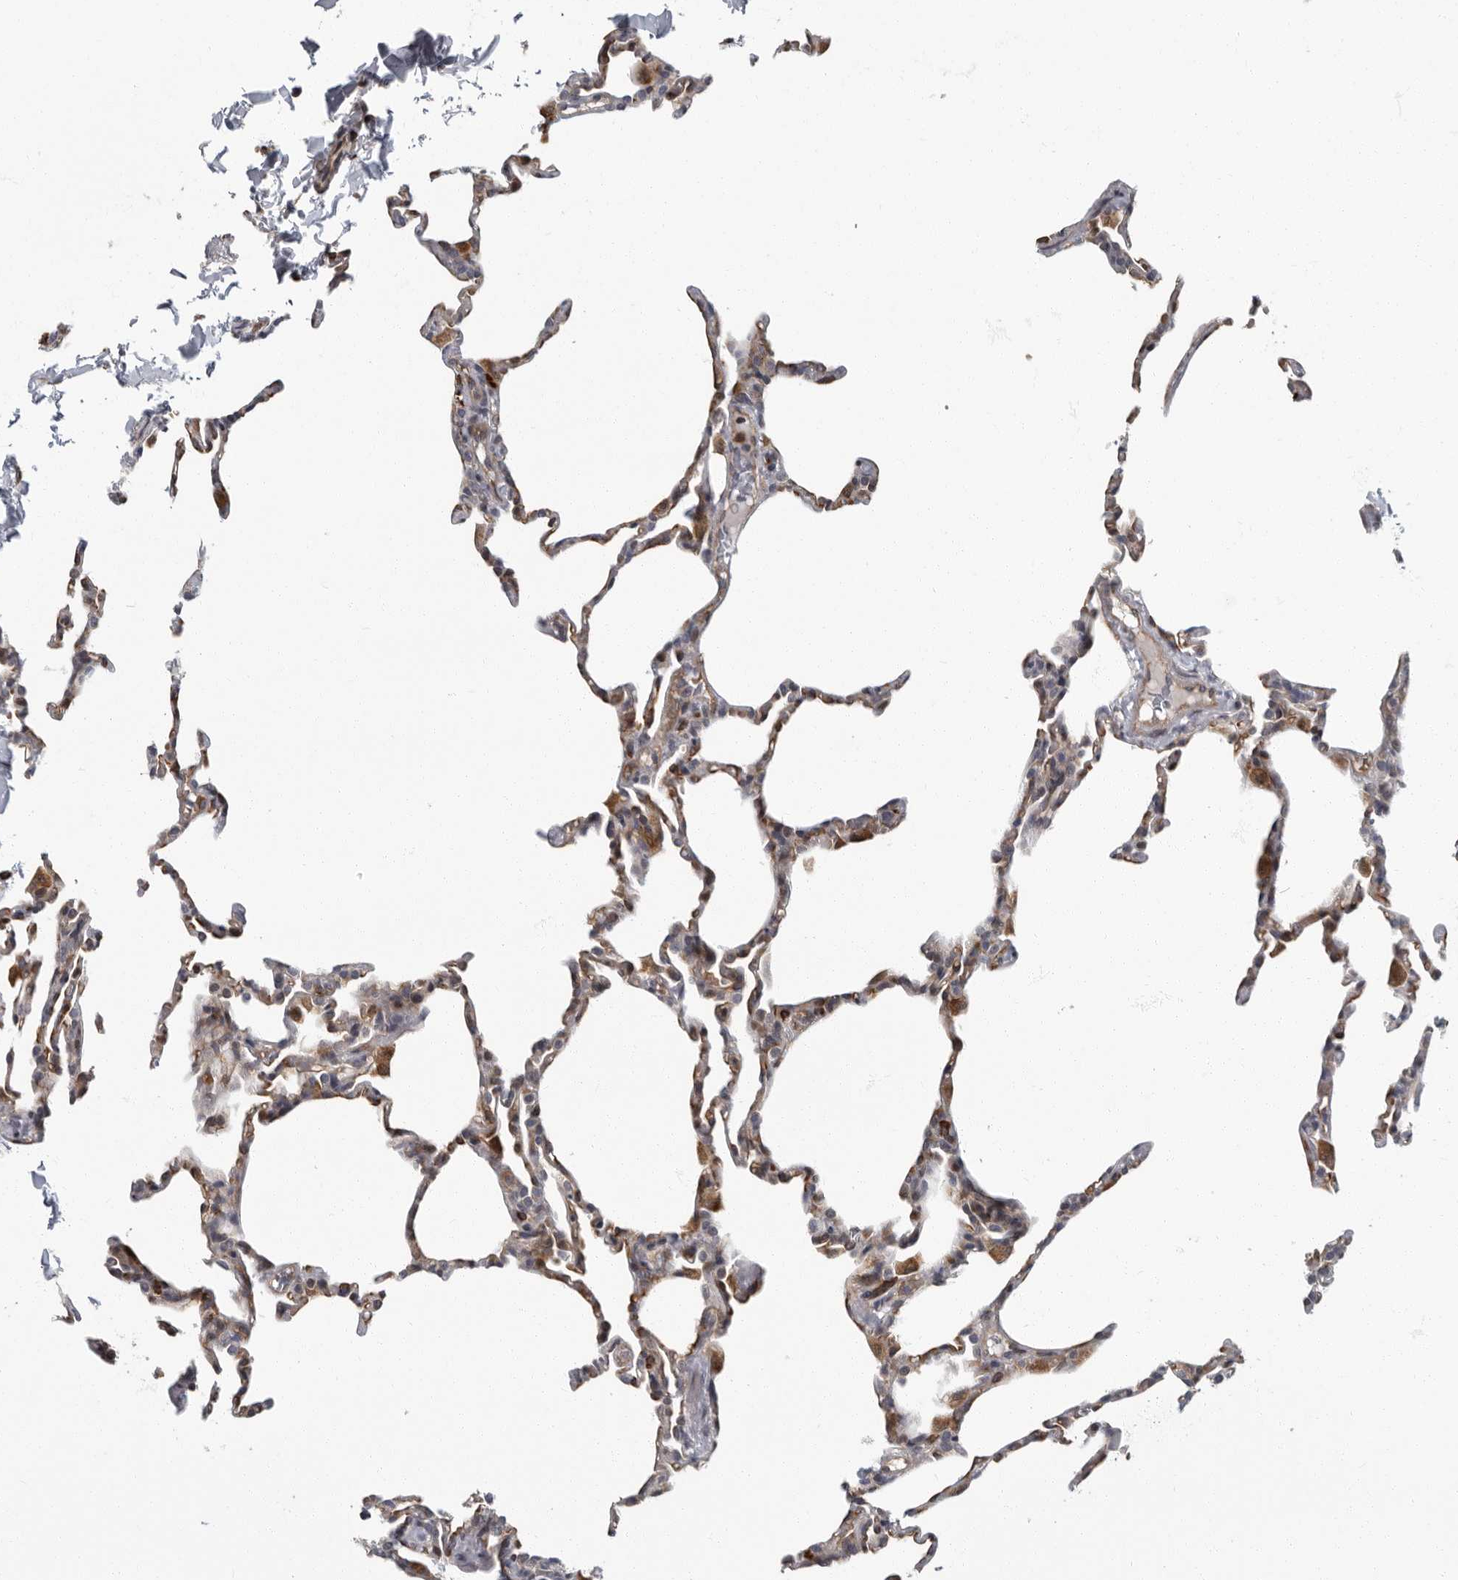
{"staining": {"intensity": "moderate", "quantity": "<25%", "location": "cytoplasmic/membranous"}, "tissue": "lung", "cell_type": "Alveolar cells", "image_type": "normal", "snomed": [{"axis": "morphology", "description": "Normal tissue, NOS"}, {"axis": "topography", "description": "Lung"}], "caption": "Lung was stained to show a protein in brown. There is low levels of moderate cytoplasmic/membranous staining in approximately <25% of alveolar cells. (DAB (3,3'-diaminobenzidine) IHC, brown staining for protein, blue staining for nuclei).", "gene": "PDCD11", "patient": {"sex": "male", "age": 20}}